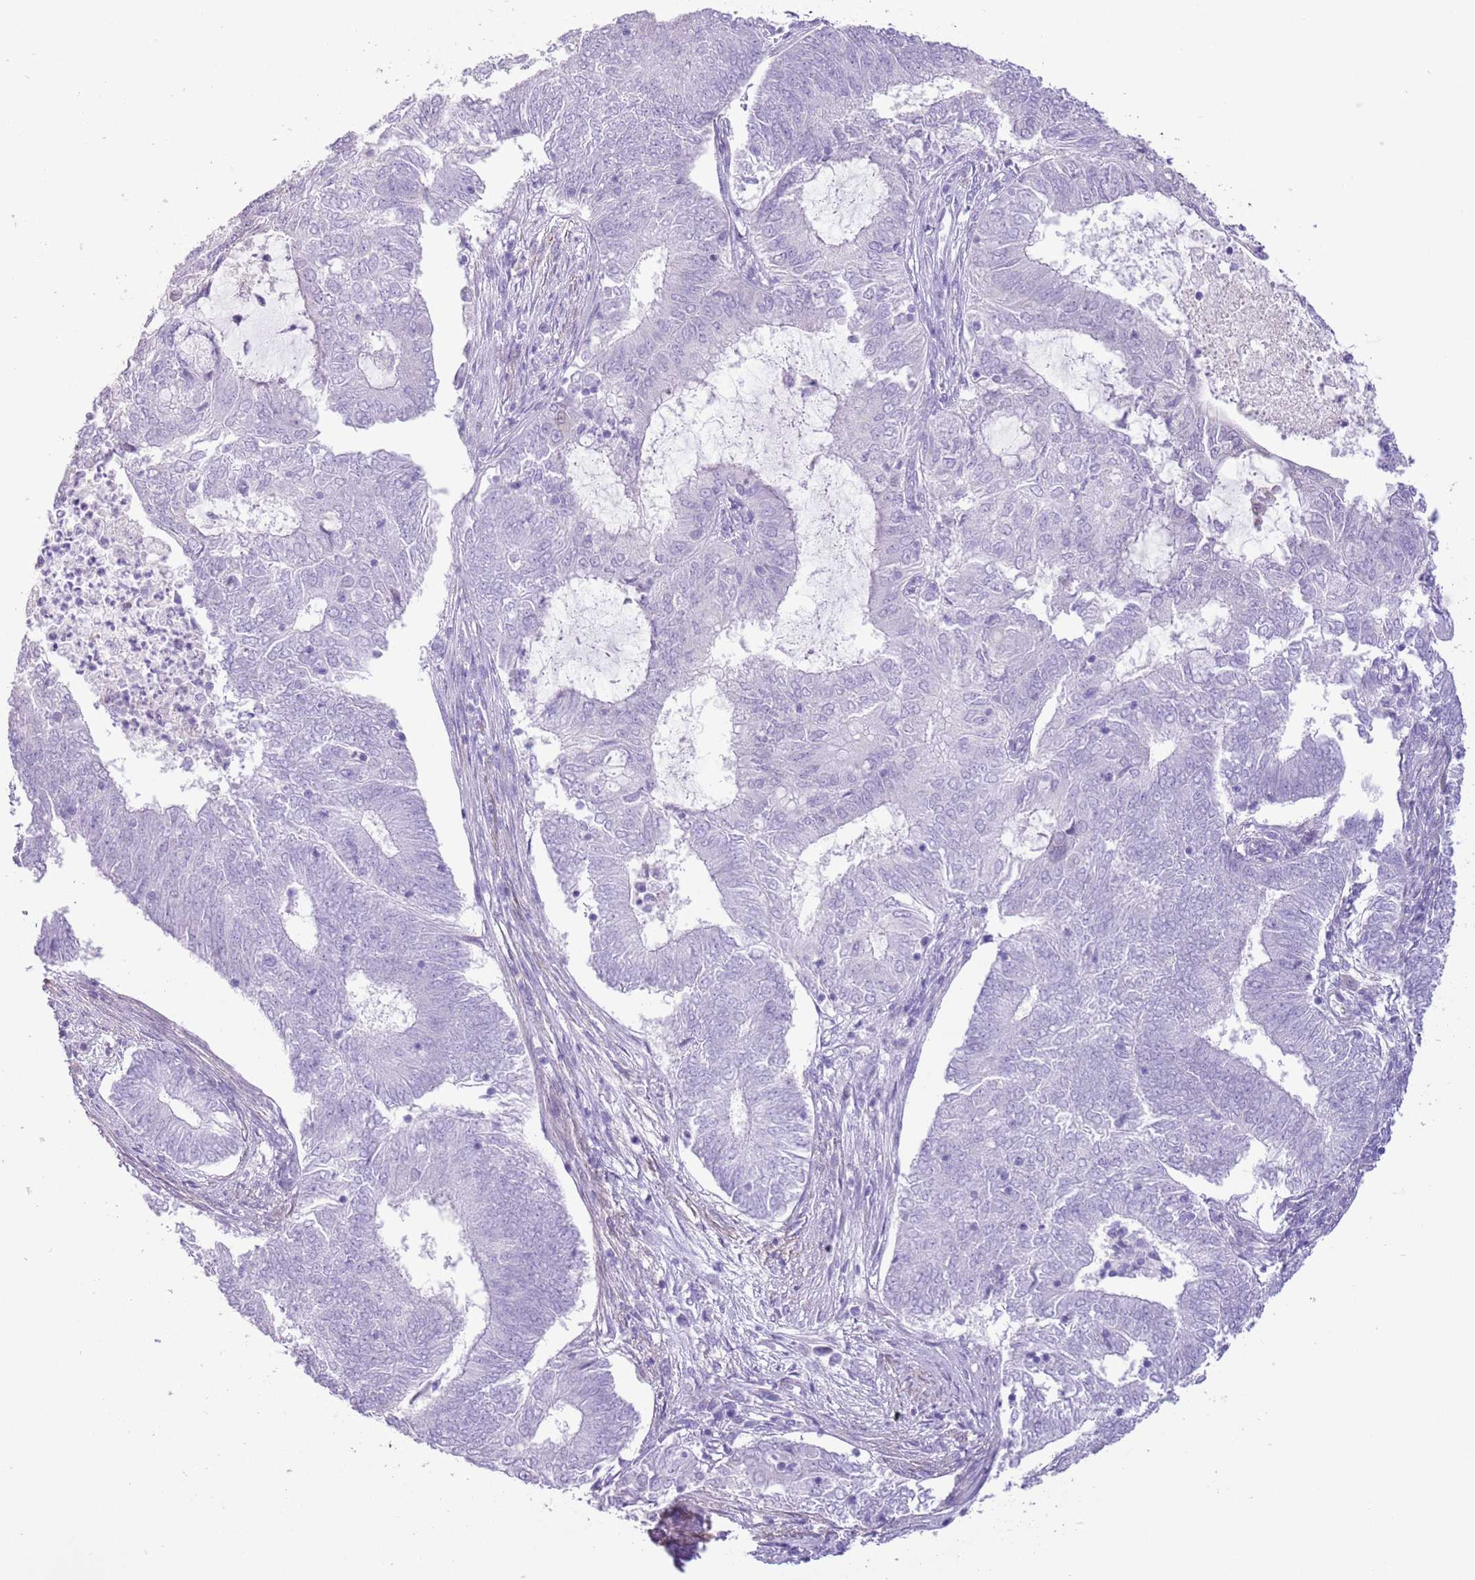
{"staining": {"intensity": "negative", "quantity": "none", "location": "none"}, "tissue": "endometrial cancer", "cell_type": "Tumor cells", "image_type": "cancer", "snomed": [{"axis": "morphology", "description": "Adenocarcinoma, NOS"}, {"axis": "topography", "description": "Endometrium"}], "caption": "IHC histopathology image of adenocarcinoma (endometrial) stained for a protein (brown), which shows no expression in tumor cells.", "gene": "SLC7A14", "patient": {"sex": "female", "age": 62}}